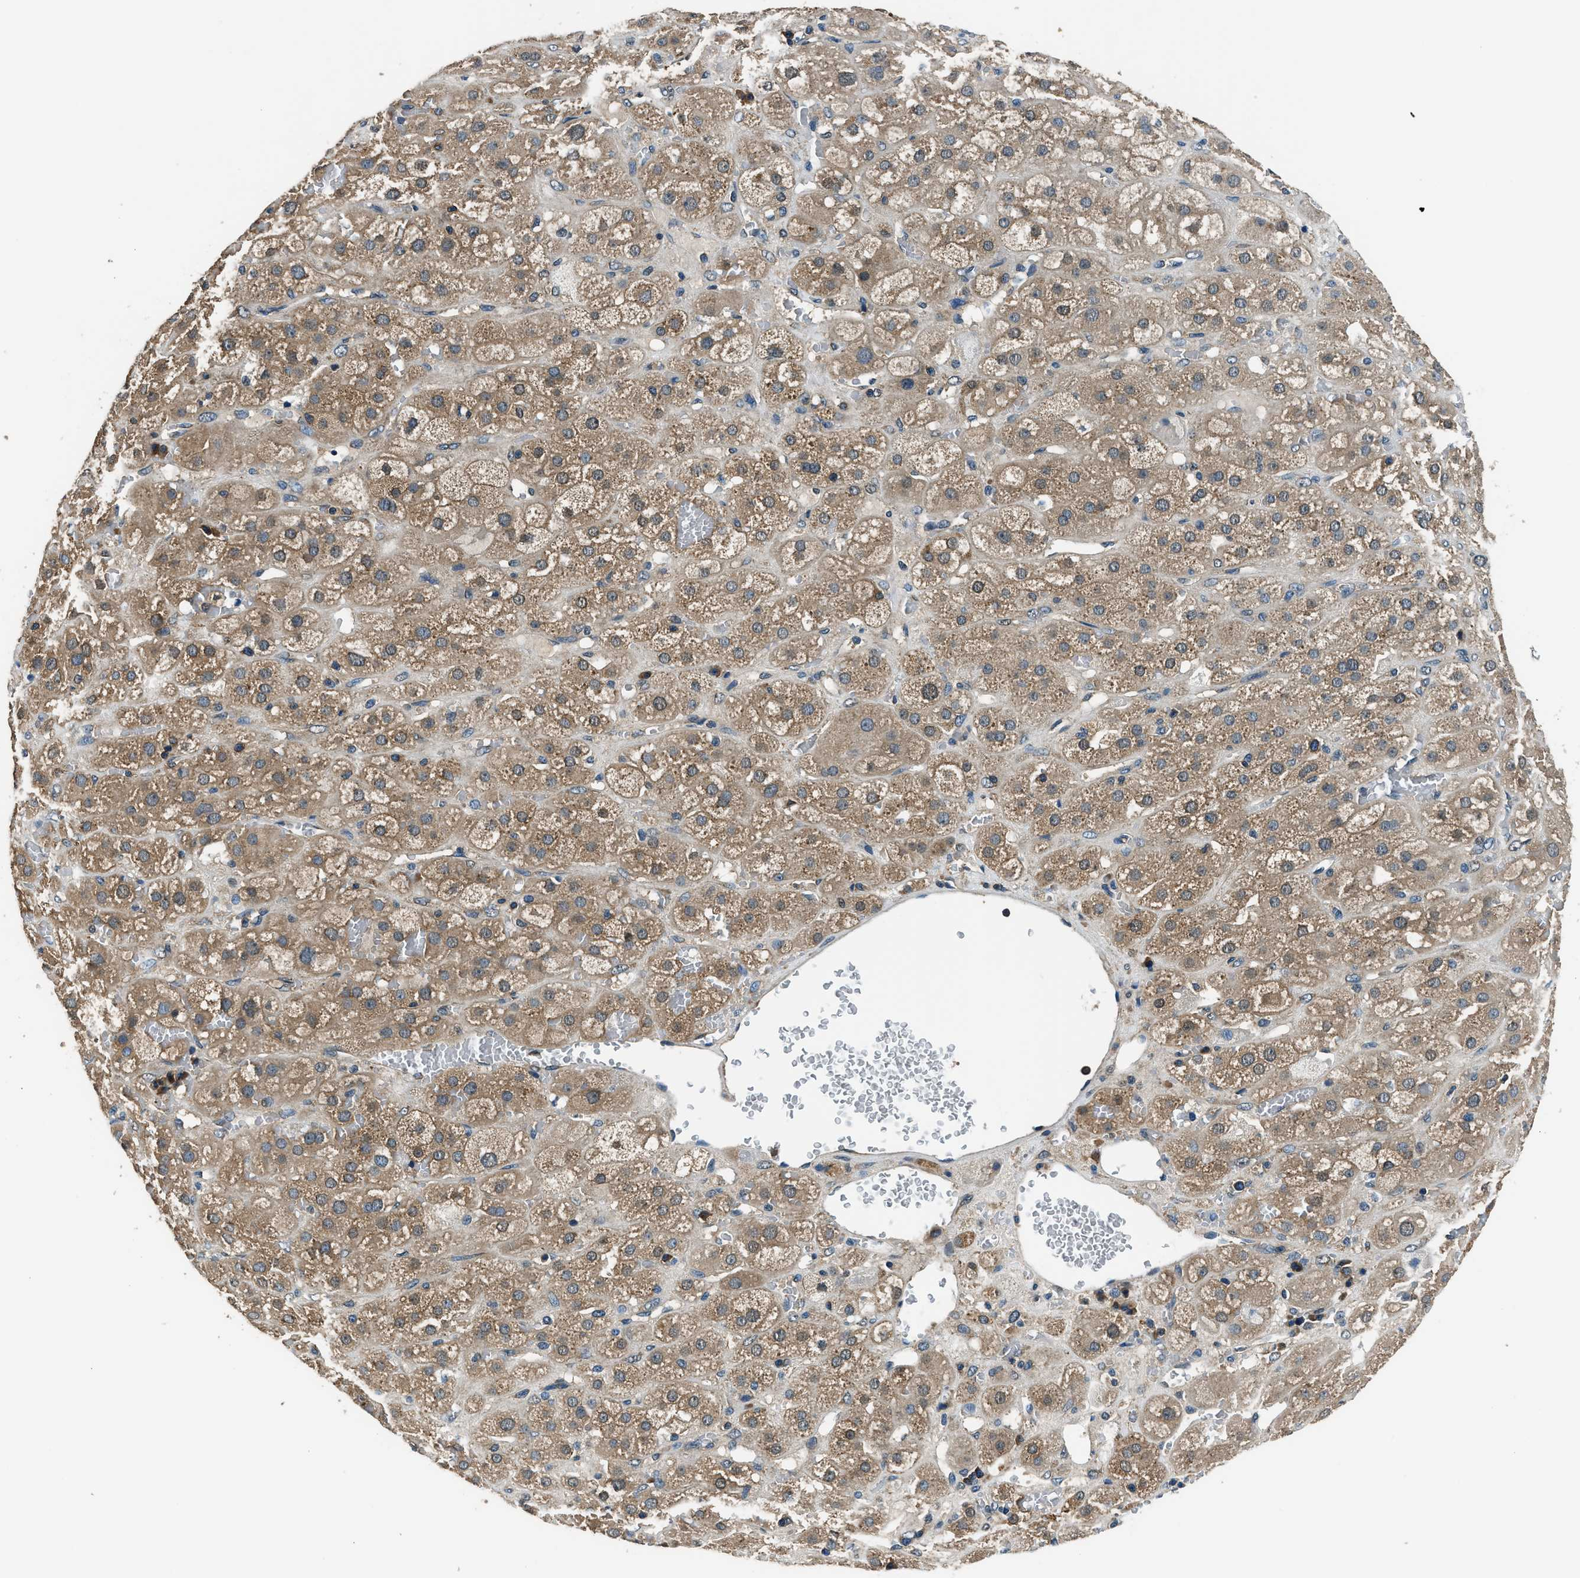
{"staining": {"intensity": "moderate", "quantity": ">75%", "location": "cytoplasmic/membranous"}, "tissue": "adrenal gland", "cell_type": "Glandular cells", "image_type": "normal", "snomed": [{"axis": "morphology", "description": "Normal tissue, NOS"}, {"axis": "topography", "description": "Adrenal gland"}], "caption": "Unremarkable adrenal gland displays moderate cytoplasmic/membranous staining in about >75% of glandular cells, visualized by immunohistochemistry.", "gene": "ARFGAP2", "patient": {"sex": "female", "age": 47}}